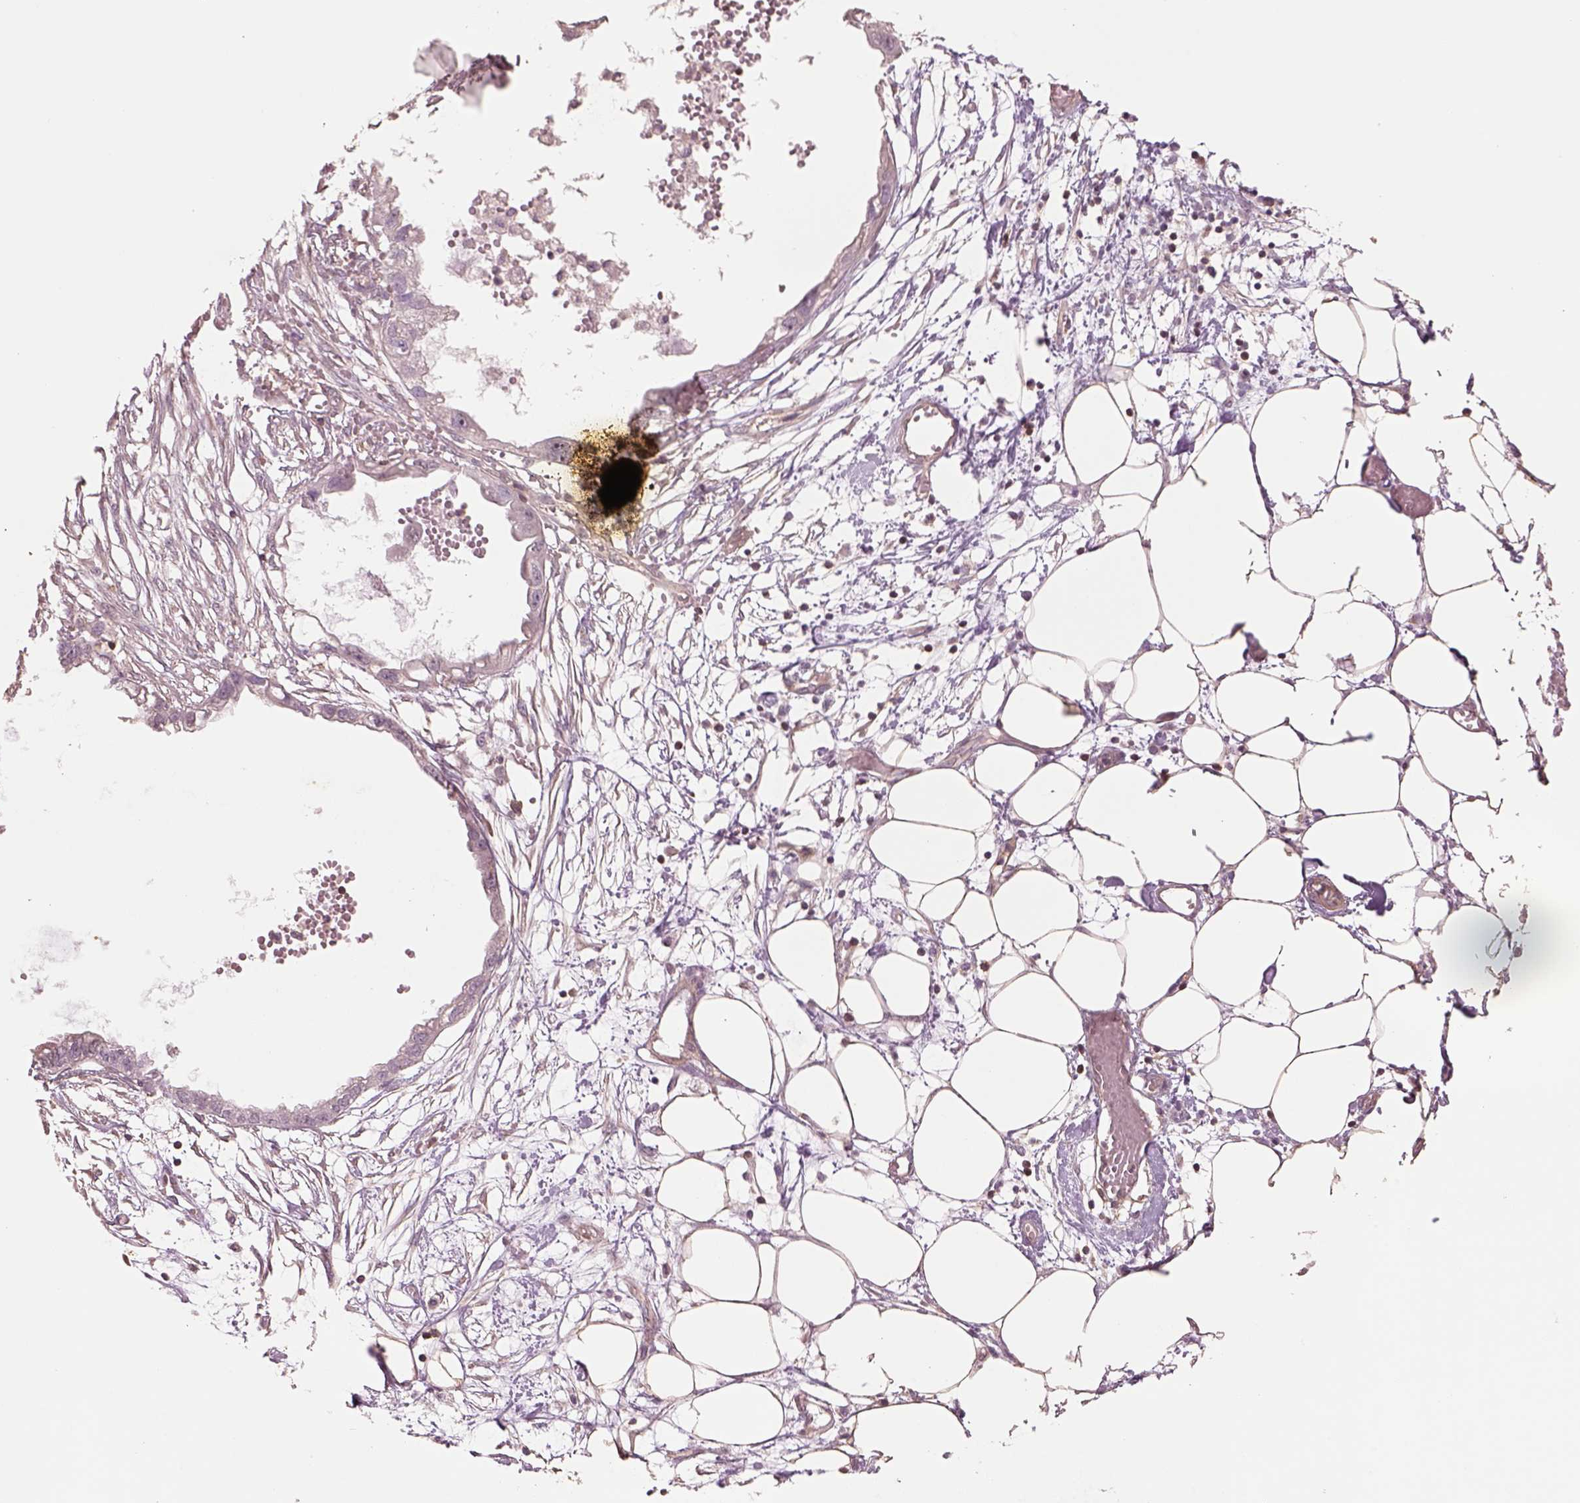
{"staining": {"intensity": "negative", "quantity": "none", "location": "none"}, "tissue": "endometrial cancer", "cell_type": "Tumor cells", "image_type": "cancer", "snomed": [{"axis": "morphology", "description": "Adenocarcinoma, NOS"}, {"axis": "morphology", "description": "Adenocarcinoma, metastatic, NOS"}, {"axis": "topography", "description": "Adipose tissue"}, {"axis": "topography", "description": "Endometrium"}], "caption": "Human adenocarcinoma (endometrial) stained for a protein using IHC demonstrates no positivity in tumor cells.", "gene": "LIN7A", "patient": {"sex": "female", "age": 67}}